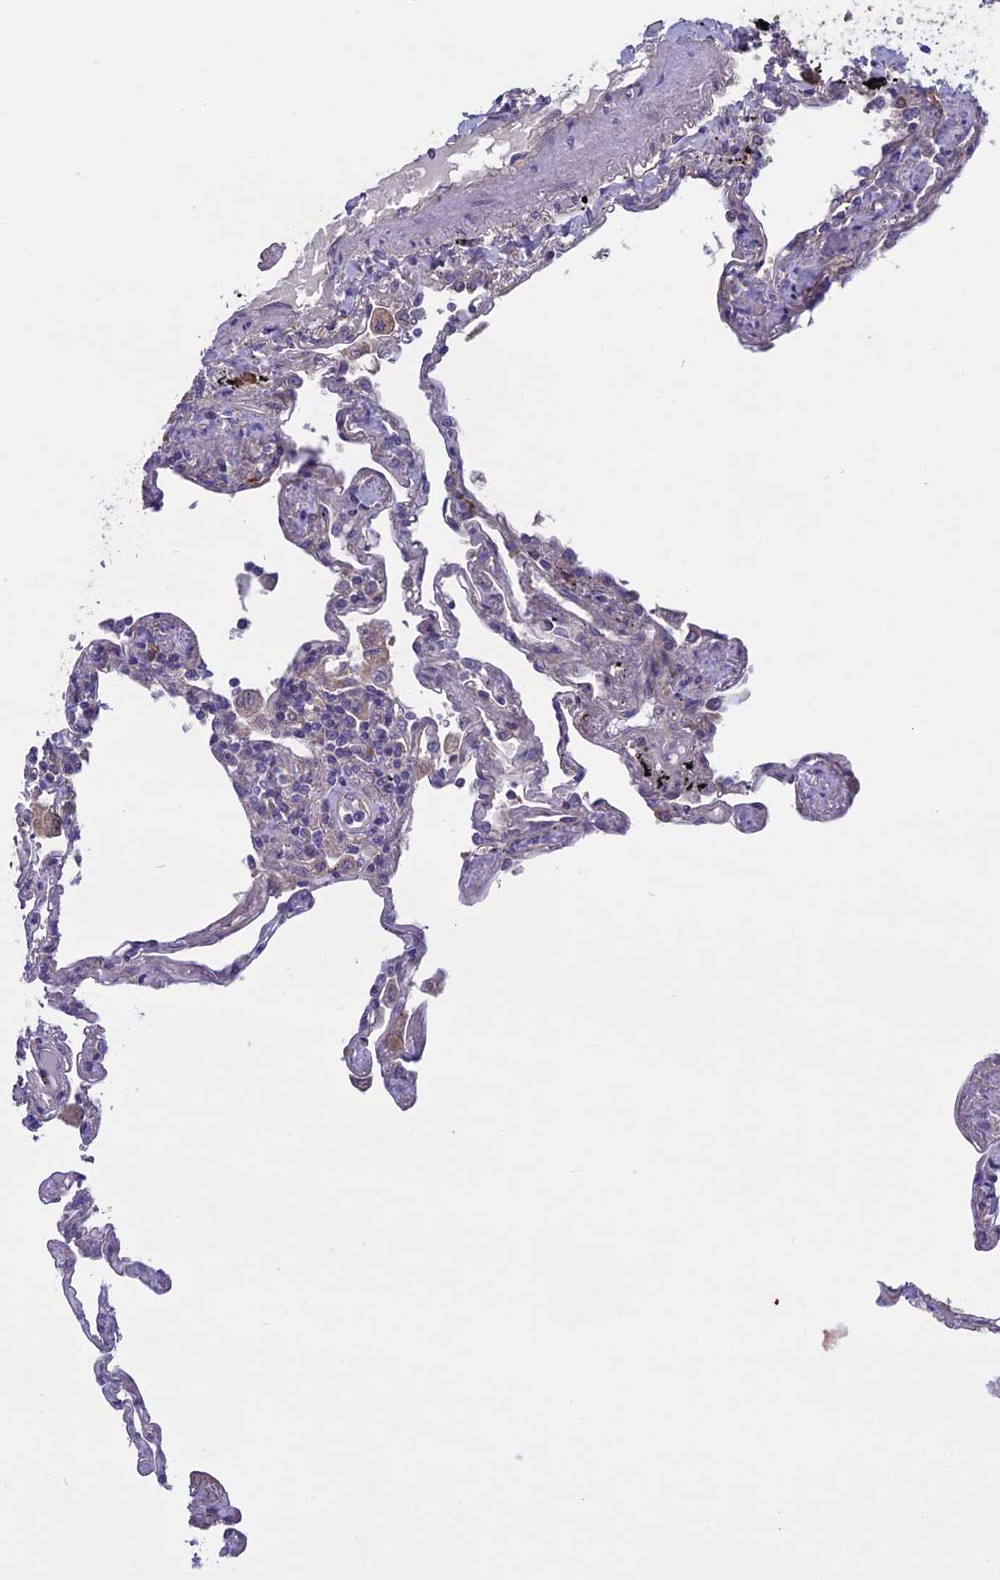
{"staining": {"intensity": "negative", "quantity": "none", "location": "none"}, "tissue": "lung", "cell_type": "Alveolar cells", "image_type": "normal", "snomed": [{"axis": "morphology", "description": "Normal tissue, NOS"}, {"axis": "topography", "description": "Lung"}], "caption": "Immunohistochemistry (IHC) micrograph of unremarkable lung: human lung stained with DAB (3,3'-diaminobenzidine) exhibits no significant protein expression in alveolar cells. (Brightfield microscopy of DAB (3,3'-diaminobenzidine) immunohistochemistry (IHC) at high magnification).", "gene": "DCTN5", "patient": {"sex": "female", "age": 67}}